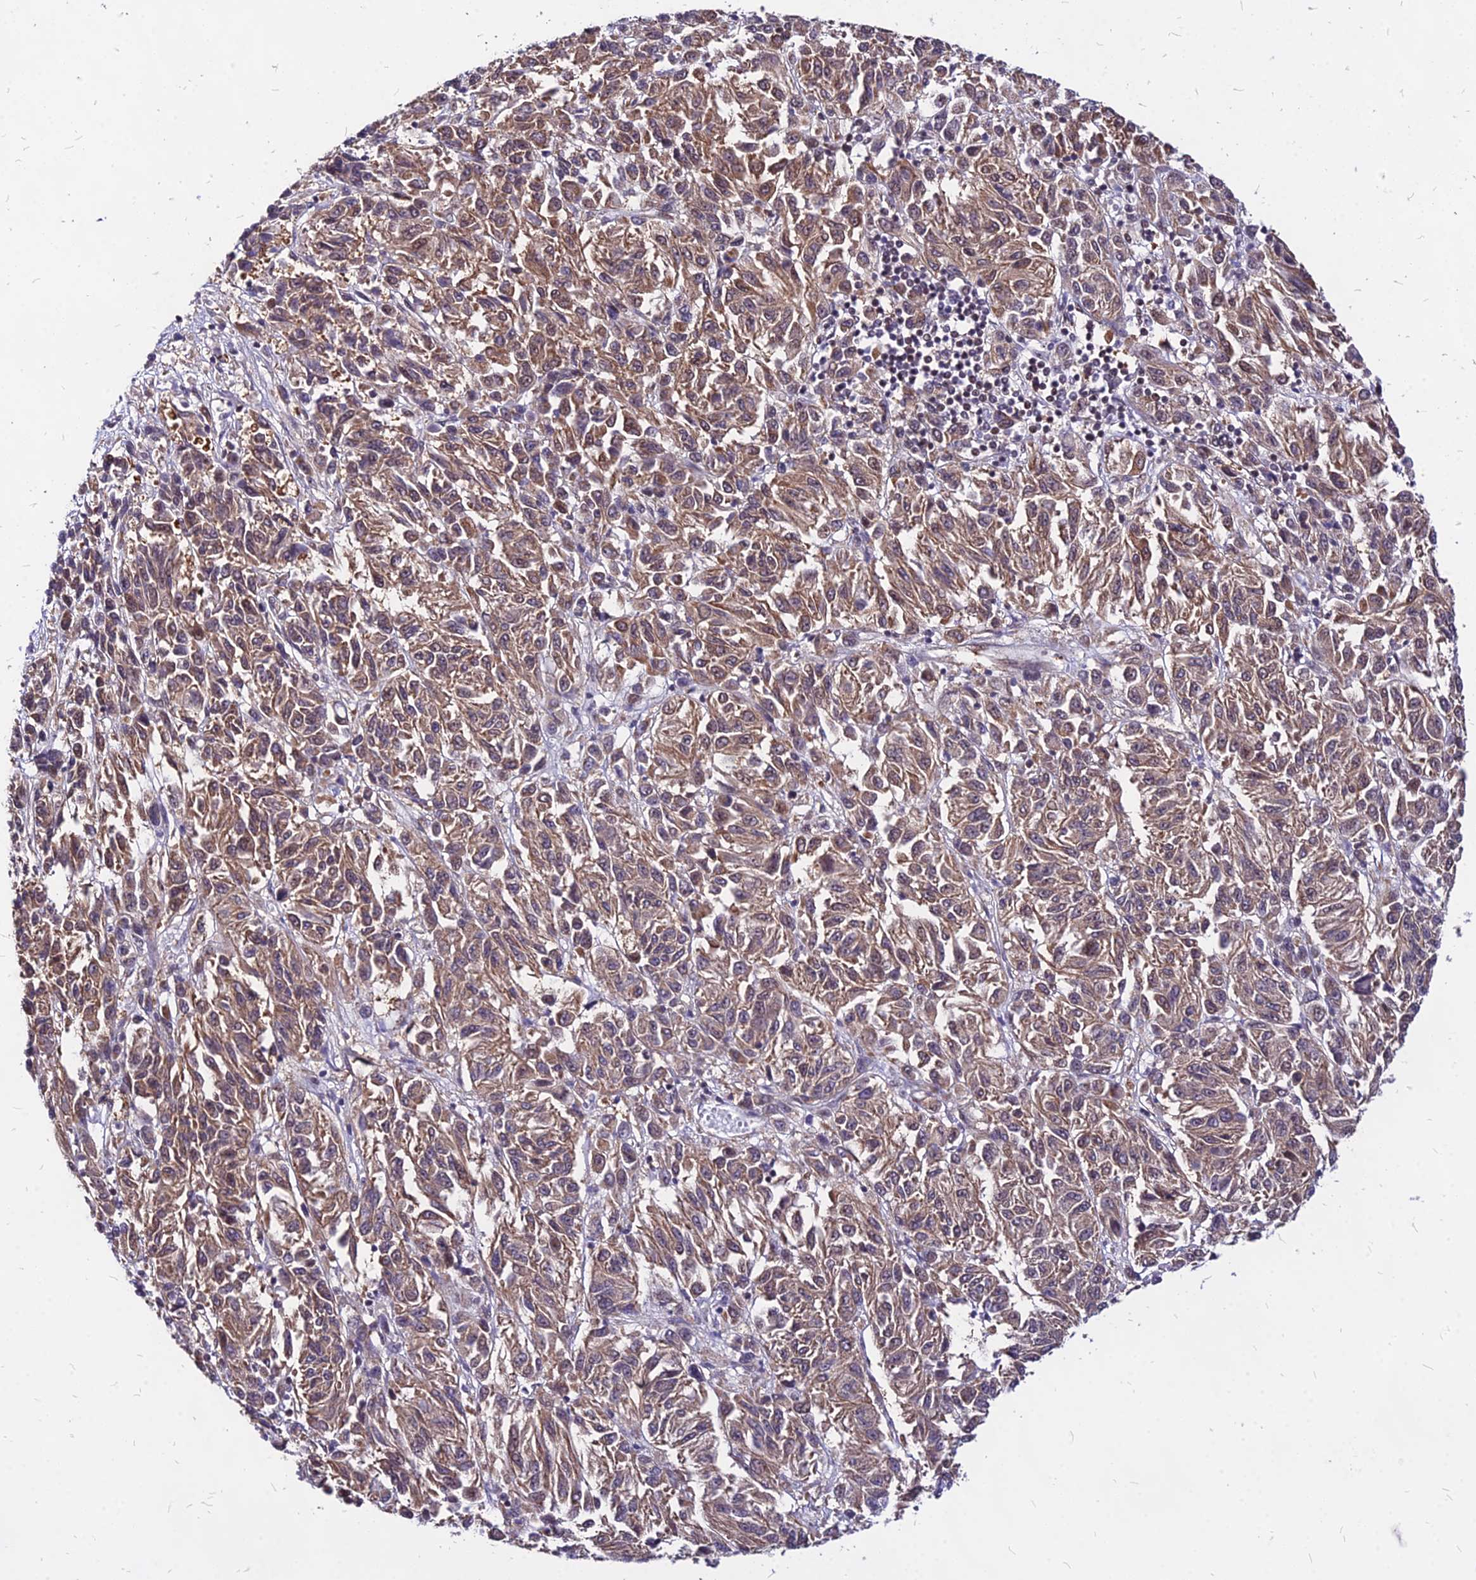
{"staining": {"intensity": "moderate", "quantity": ">75%", "location": "cytoplasmic/membranous"}, "tissue": "melanoma", "cell_type": "Tumor cells", "image_type": "cancer", "snomed": [{"axis": "morphology", "description": "Malignant melanoma, Metastatic site"}, {"axis": "topography", "description": "Lung"}], "caption": "Moderate cytoplasmic/membranous protein staining is seen in about >75% of tumor cells in melanoma.", "gene": "DDX55", "patient": {"sex": "male", "age": 64}}